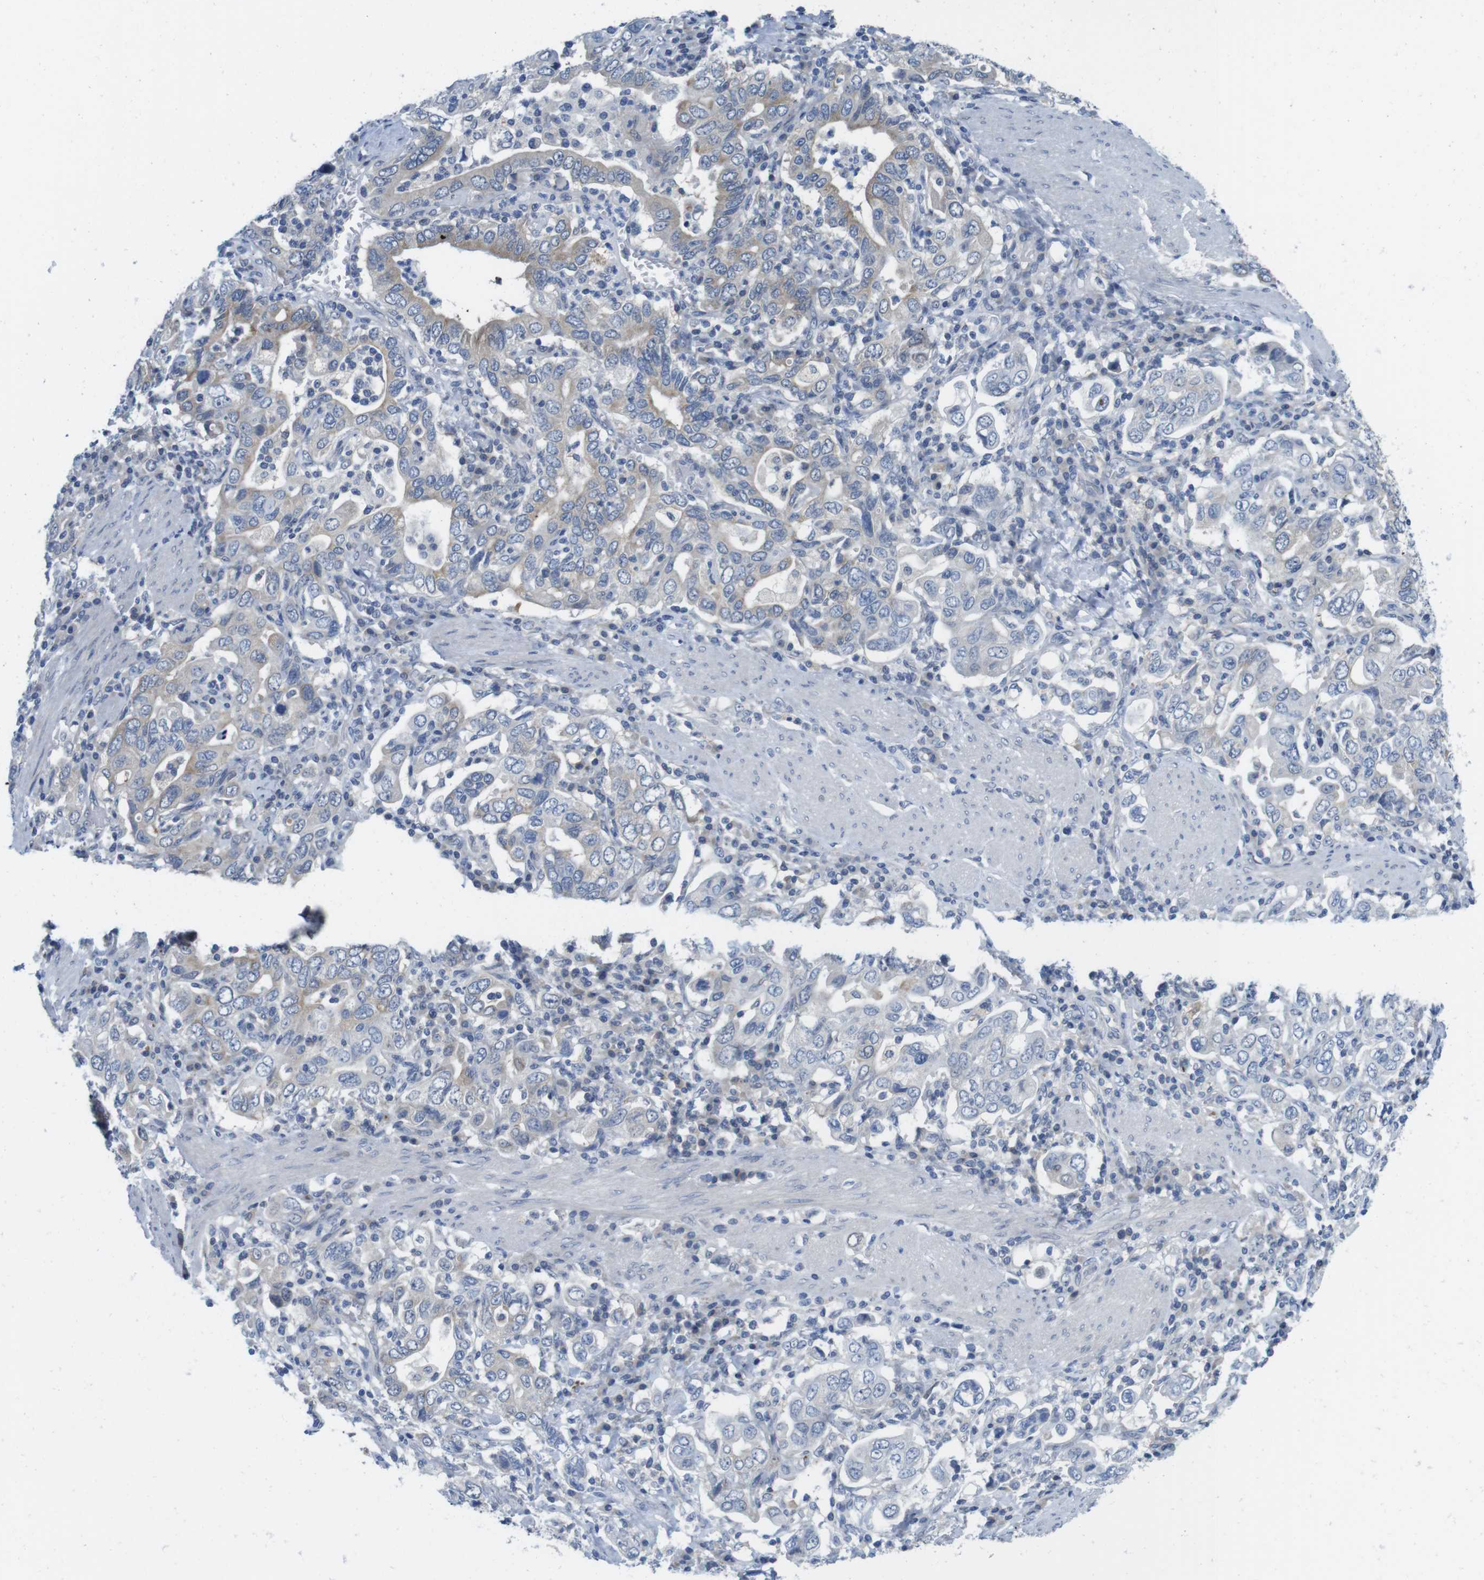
{"staining": {"intensity": "weak", "quantity": "<25%", "location": "cytoplasmic/membranous"}, "tissue": "stomach cancer", "cell_type": "Tumor cells", "image_type": "cancer", "snomed": [{"axis": "morphology", "description": "Adenocarcinoma, NOS"}, {"axis": "topography", "description": "Stomach, upper"}], "caption": "This is an immunohistochemistry (IHC) photomicrograph of human stomach cancer. There is no expression in tumor cells.", "gene": "CASP2", "patient": {"sex": "male", "age": 62}}